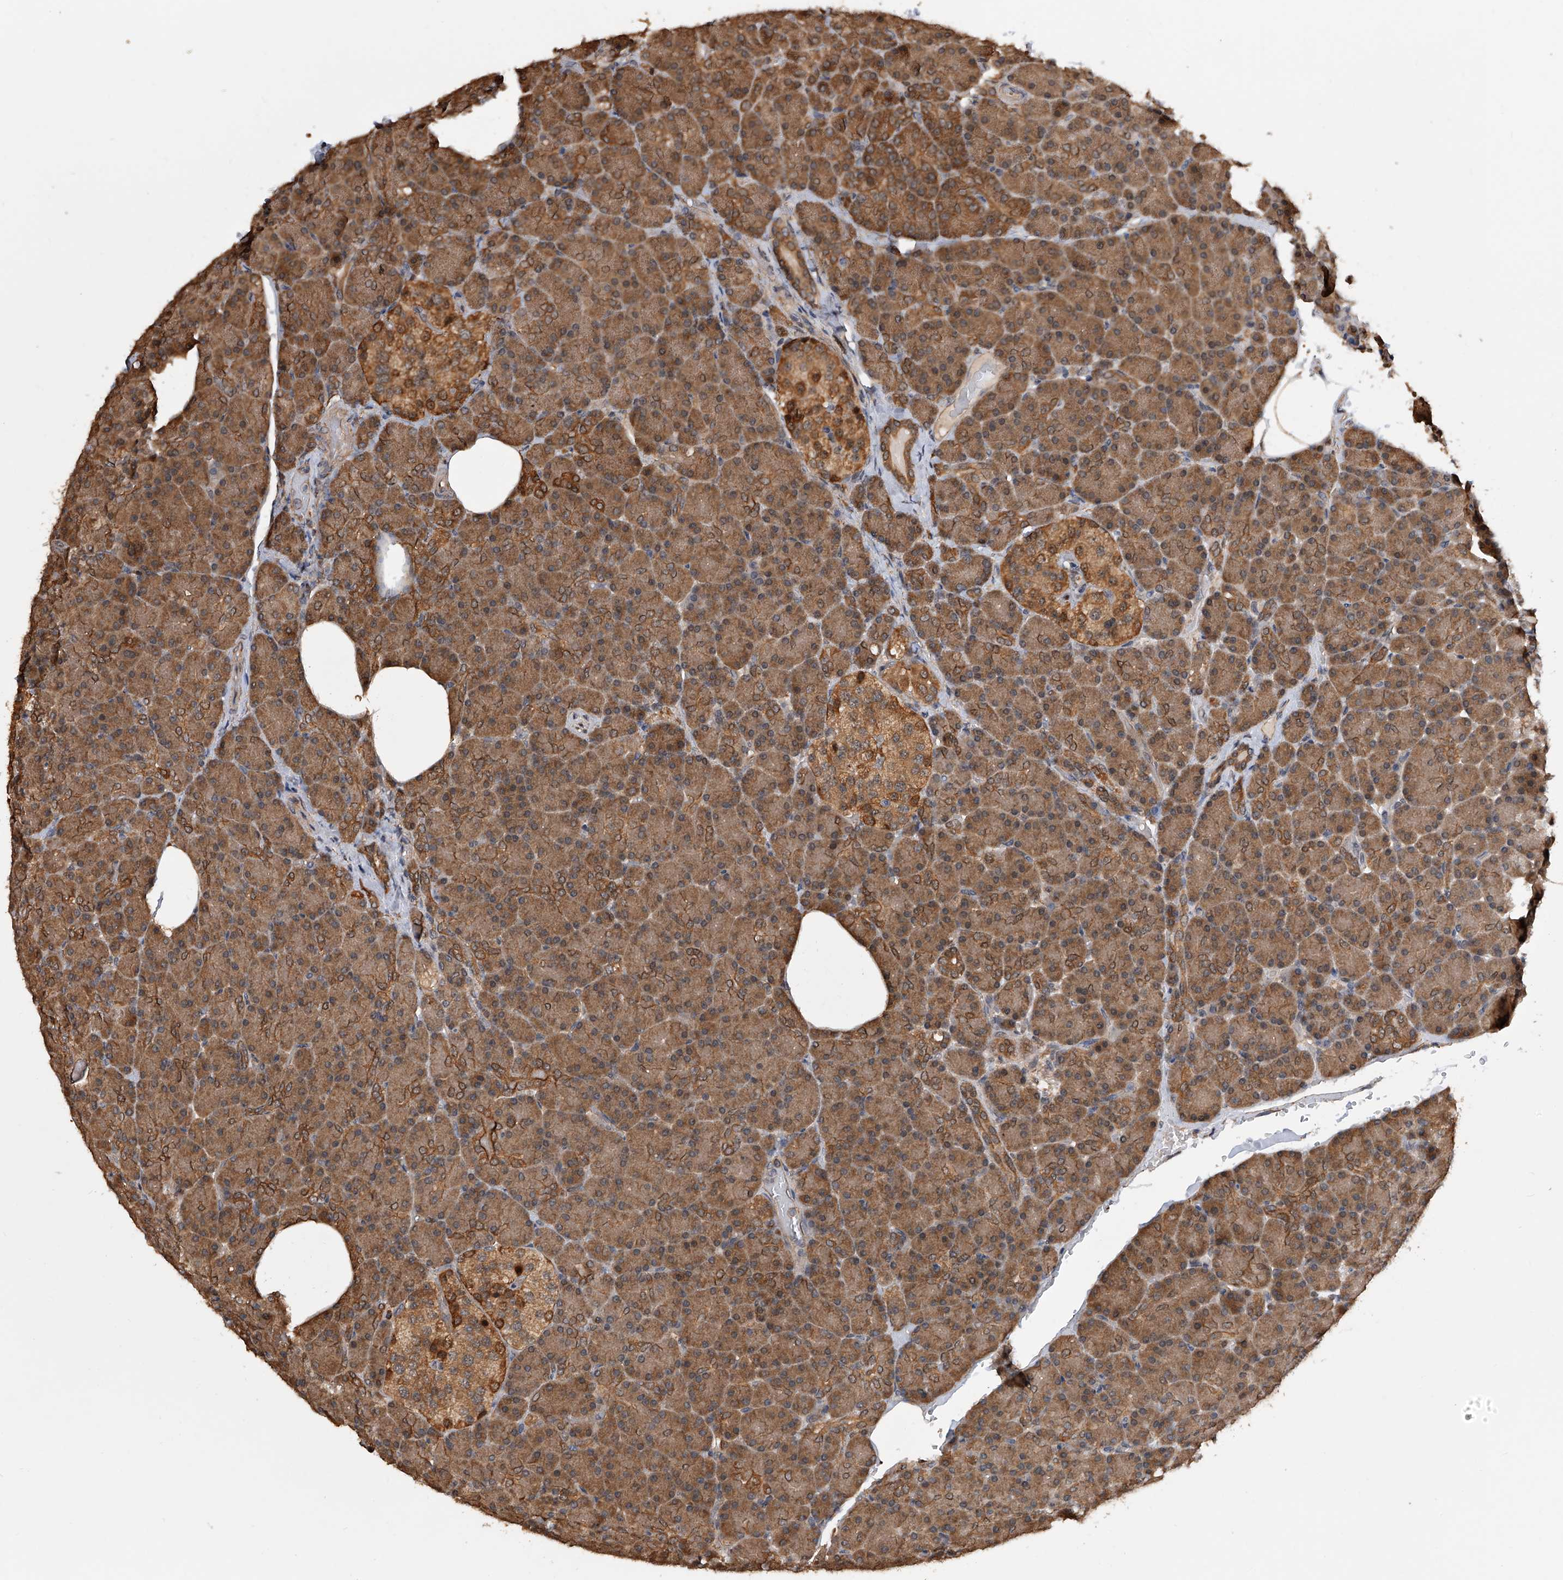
{"staining": {"intensity": "moderate", "quantity": ">75%", "location": "cytoplasmic/membranous,nuclear"}, "tissue": "pancreas", "cell_type": "Exocrine glandular cells", "image_type": "normal", "snomed": [{"axis": "morphology", "description": "Normal tissue, NOS"}, {"axis": "topography", "description": "Pancreas"}], "caption": "Moderate cytoplasmic/membranous,nuclear staining is seen in approximately >75% of exocrine glandular cells in normal pancreas. Nuclei are stained in blue.", "gene": "GMDS", "patient": {"sex": "female", "age": 43}}